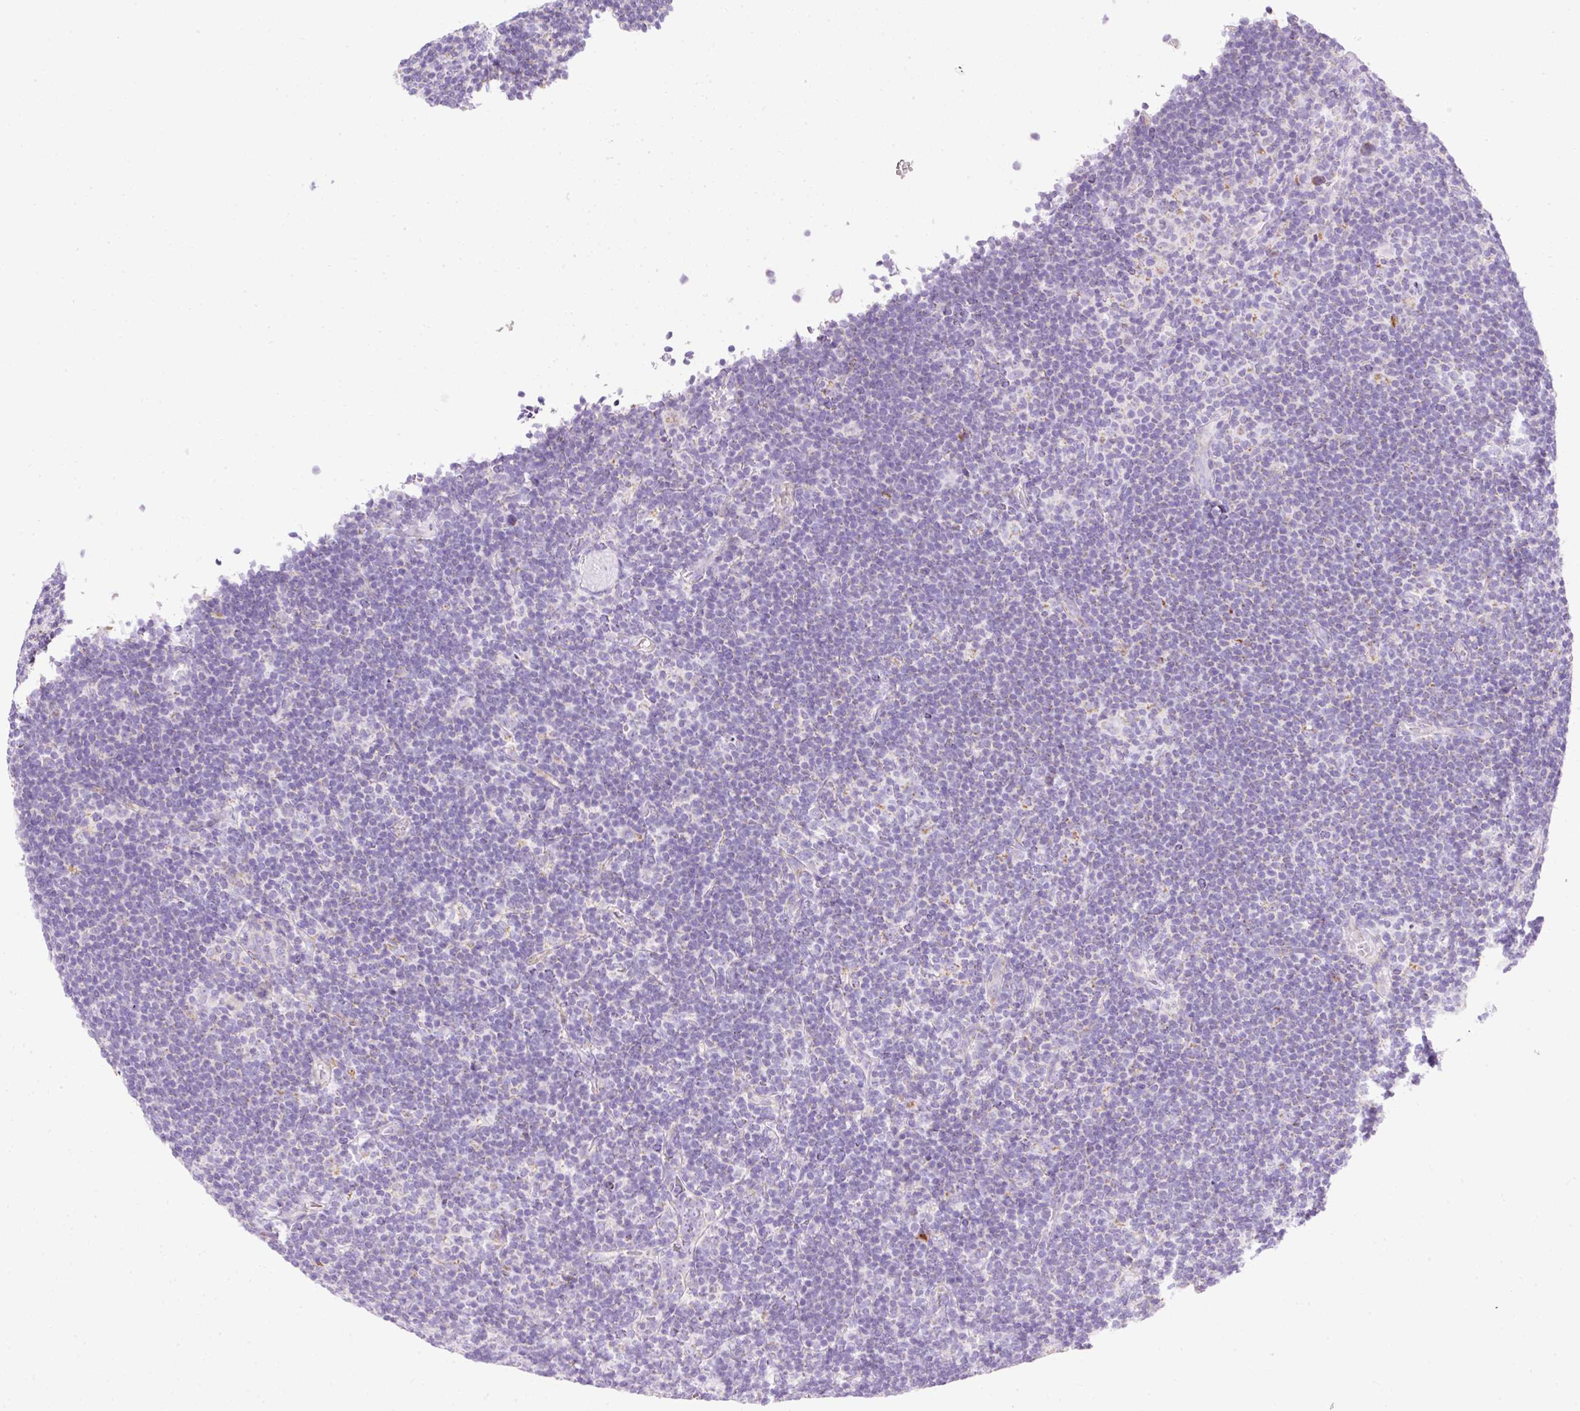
{"staining": {"intensity": "negative", "quantity": "none", "location": "none"}, "tissue": "lymphoma", "cell_type": "Tumor cells", "image_type": "cancer", "snomed": [{"axis": "morphology", "description": "Hodgkin's disease, NOS"}, {"axis": "topography", "description": "Lymph node"}], "caption": "Immunohistochemistry (IHC) of Hodgkin's disease reveals no positivity in tumor cells.", "gene": "PLPP2", "patient": {"sex": "female", "age": 57}}